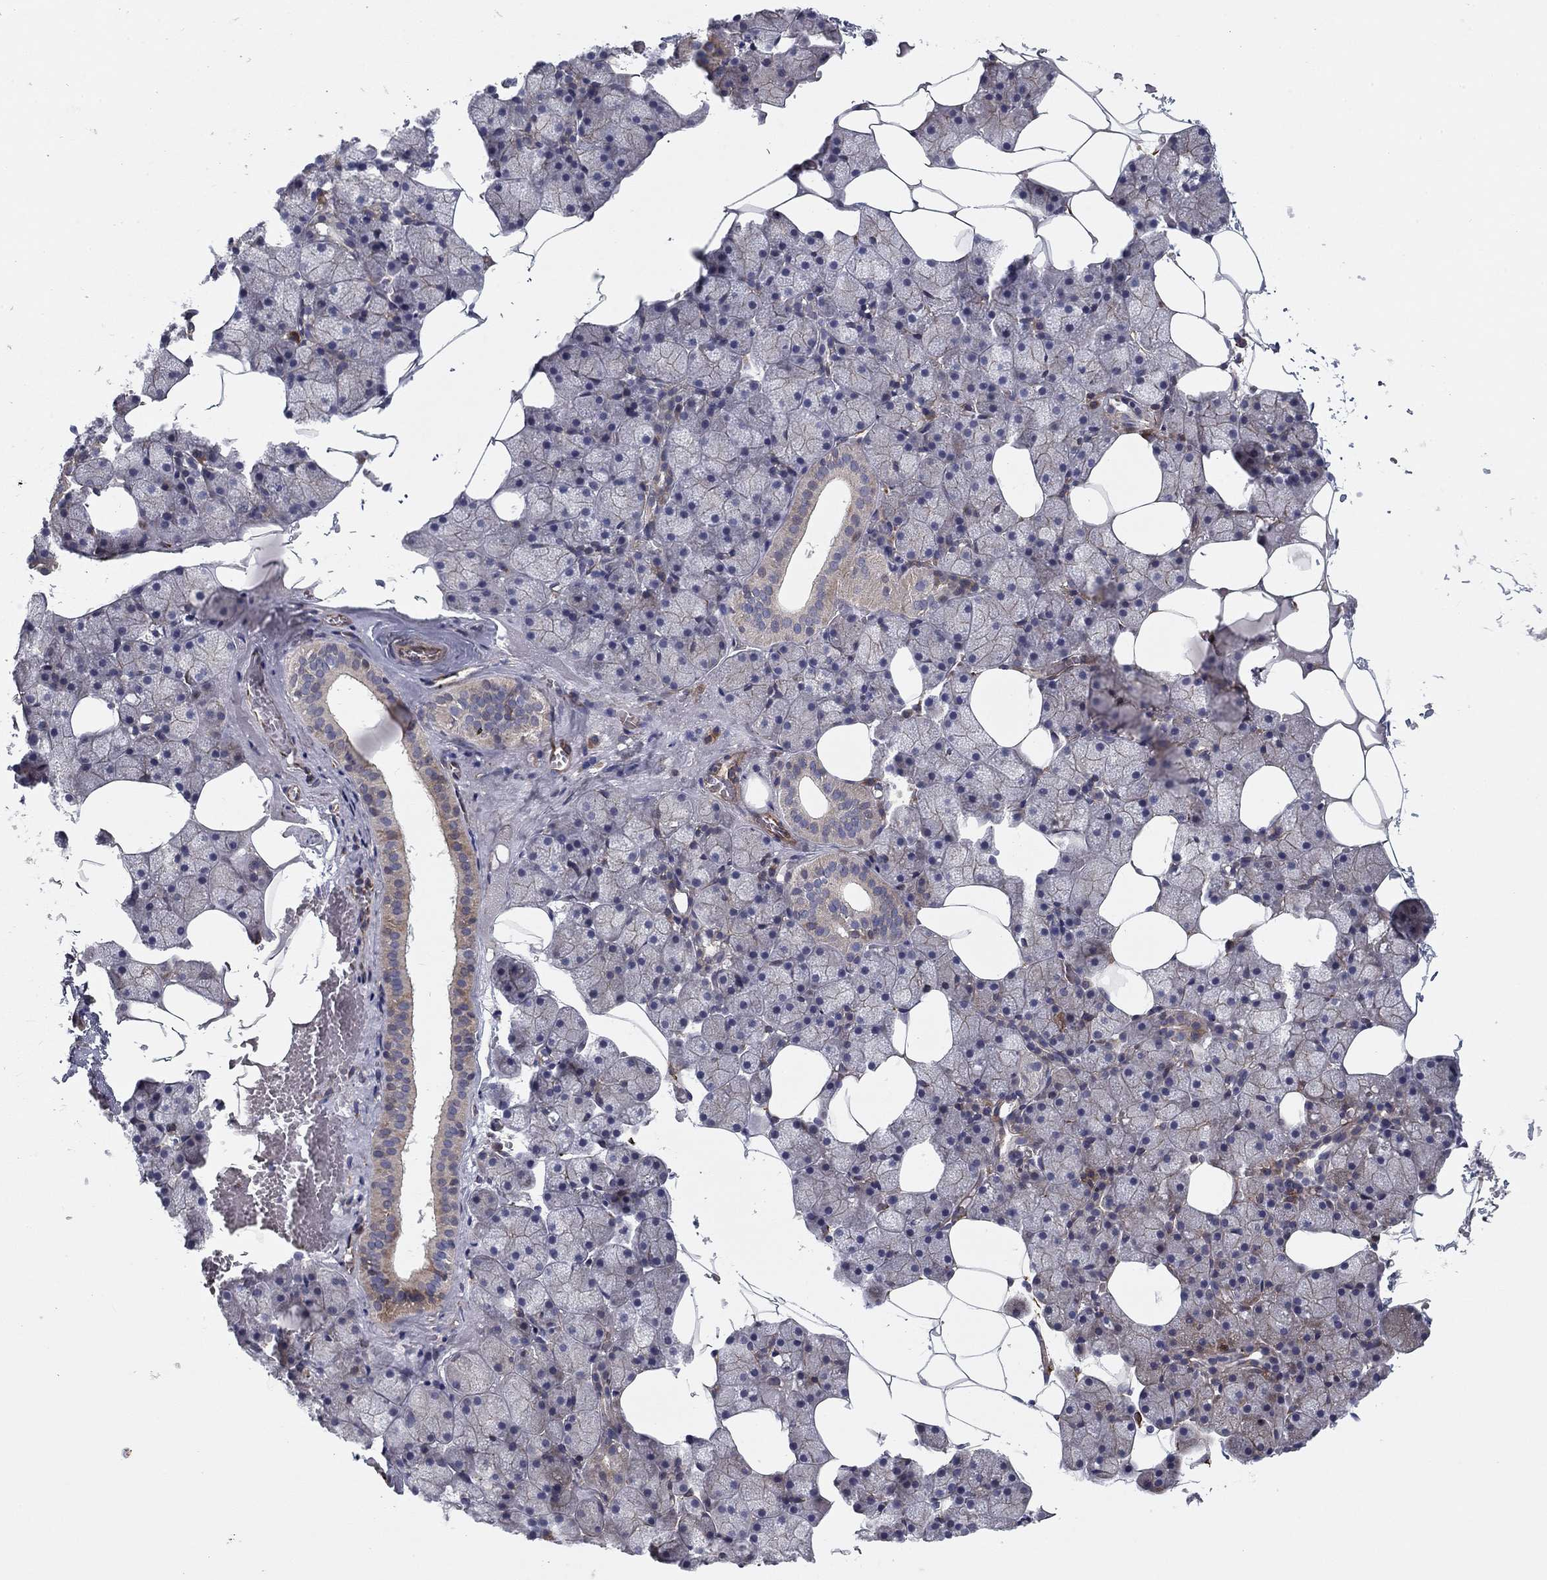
{"staining": {"intensity": "moderate", "quantity": "<25%", "location": "cytoplasmic/membranous"}, "tissue": "salivary gland", "cell_type": "Glandular cells", "image_type": "normal", "snomed": [{"axis": "morphology", "description": "Normal tissue, NOS"}, {"axis": "topography", "description": "Salivary gland"}], "caption": "Immunohistochemistry (IHC) photomicrograph of unremarkable human salivary gland stained for a protein (brown), which exhibits low levels of moderate cytoplasmic/membranous expression in approximately <25% of glandular cells.", "gene": "CLSTN1", "patient": {"sex": "male", "age": 38}}